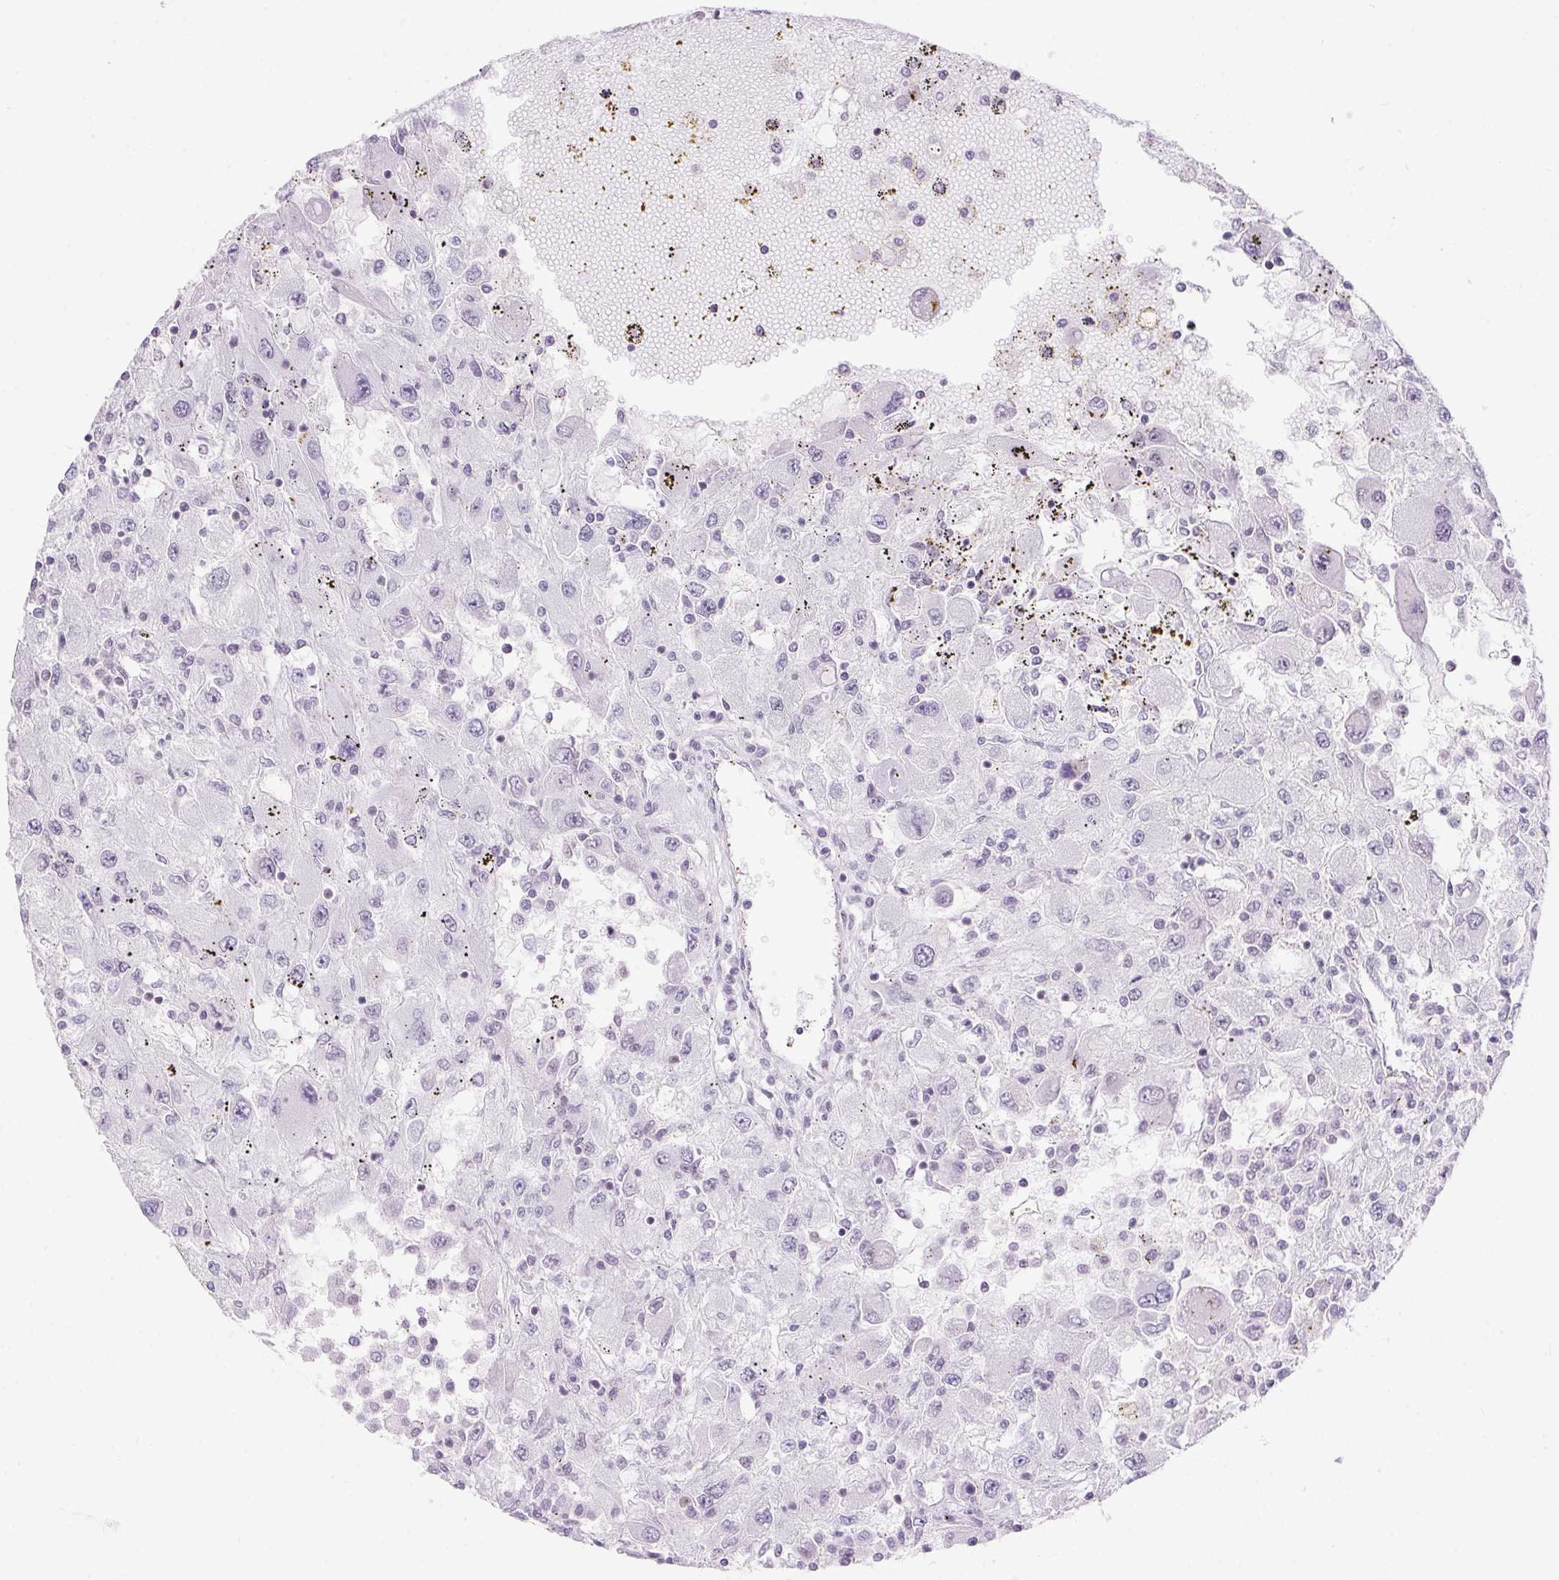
{"staining": {"intensity": "negative", "quantity": "none", "location": "none"}, "tissue": "renal cancer", "cell_type": "Tumor cells", "image_type": "cancer", "snomed": [{"axis": "morphology", "description": "Adenocarcinoma, NOS"}, {"axis": "topography", "description": "Kidney"}], "caption": "This micrograph is of adenocarcinoma (renal) stained with immunohistochemistry to label a protein in brown with the nuclei are counter-stained blue. There is no staining in tumor cells. (DAB (3,3'-diaminobenzidine) immunohistochemistry, high magnification).", "gene": "DDX17", "patient": {"sex": "female", "age": 67}}